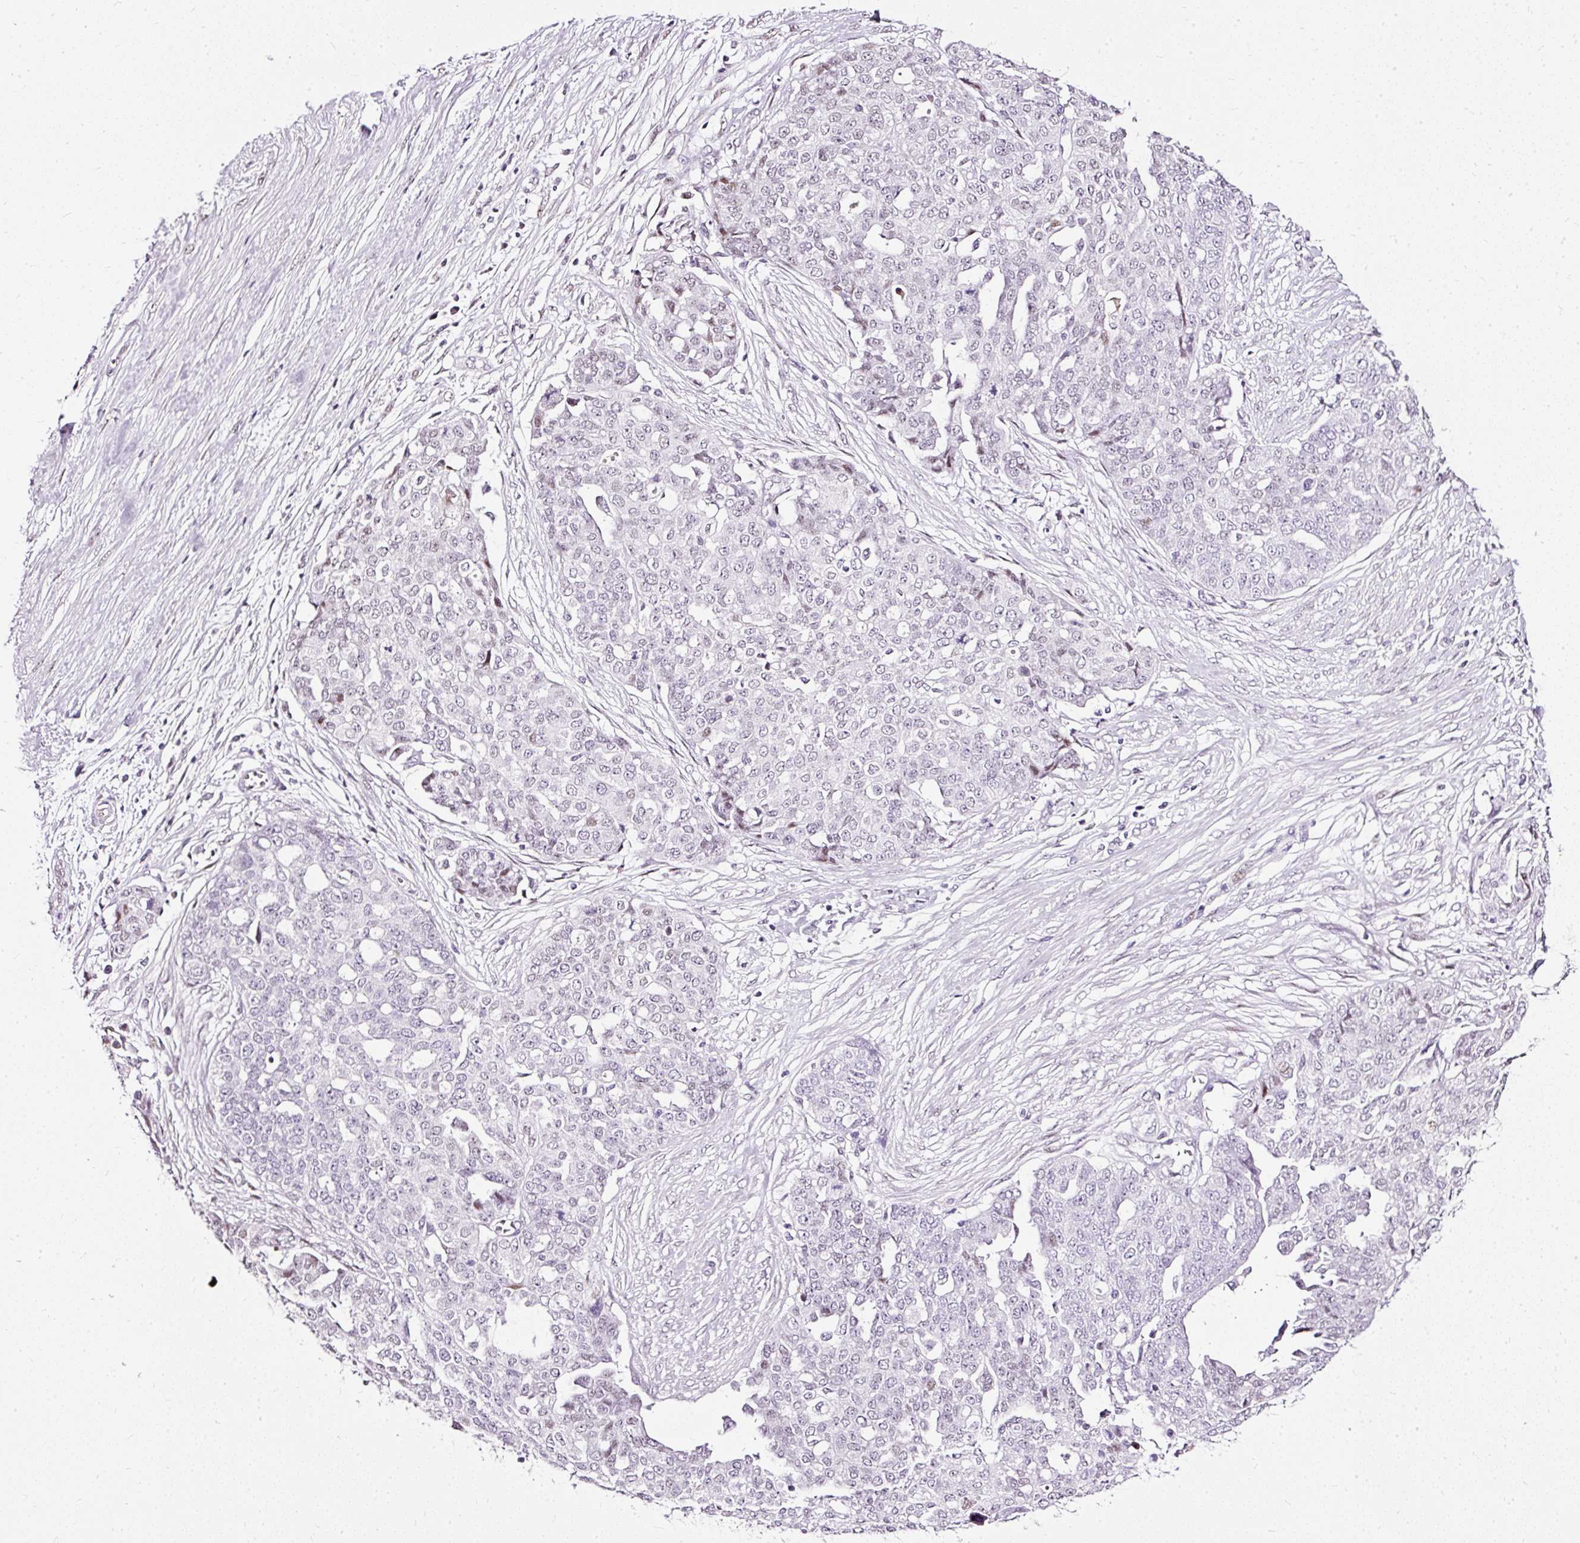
{"staining": {"intensity": "negative", "quantity": "none", "location": "none"}, "tissue": "ovarian cancer", "cell_type": "Tumor cells", "image_type": "cancer", "snomed": [{"axis": "morphology", "description": "Cystadenocarcinoma, serous, NOS"}, {"axis": "topography", "description": "Soft tissue"}, {"axis": "topography", "description": "Ovary"}], "caption": "This is an IHC photomicrograph of human ovarian cancer (serous cystadenocarcinoma). There is no positivity in tumor cells.", "gene": "PDE6B", "patient": {"sex": "female", "age": 57}}